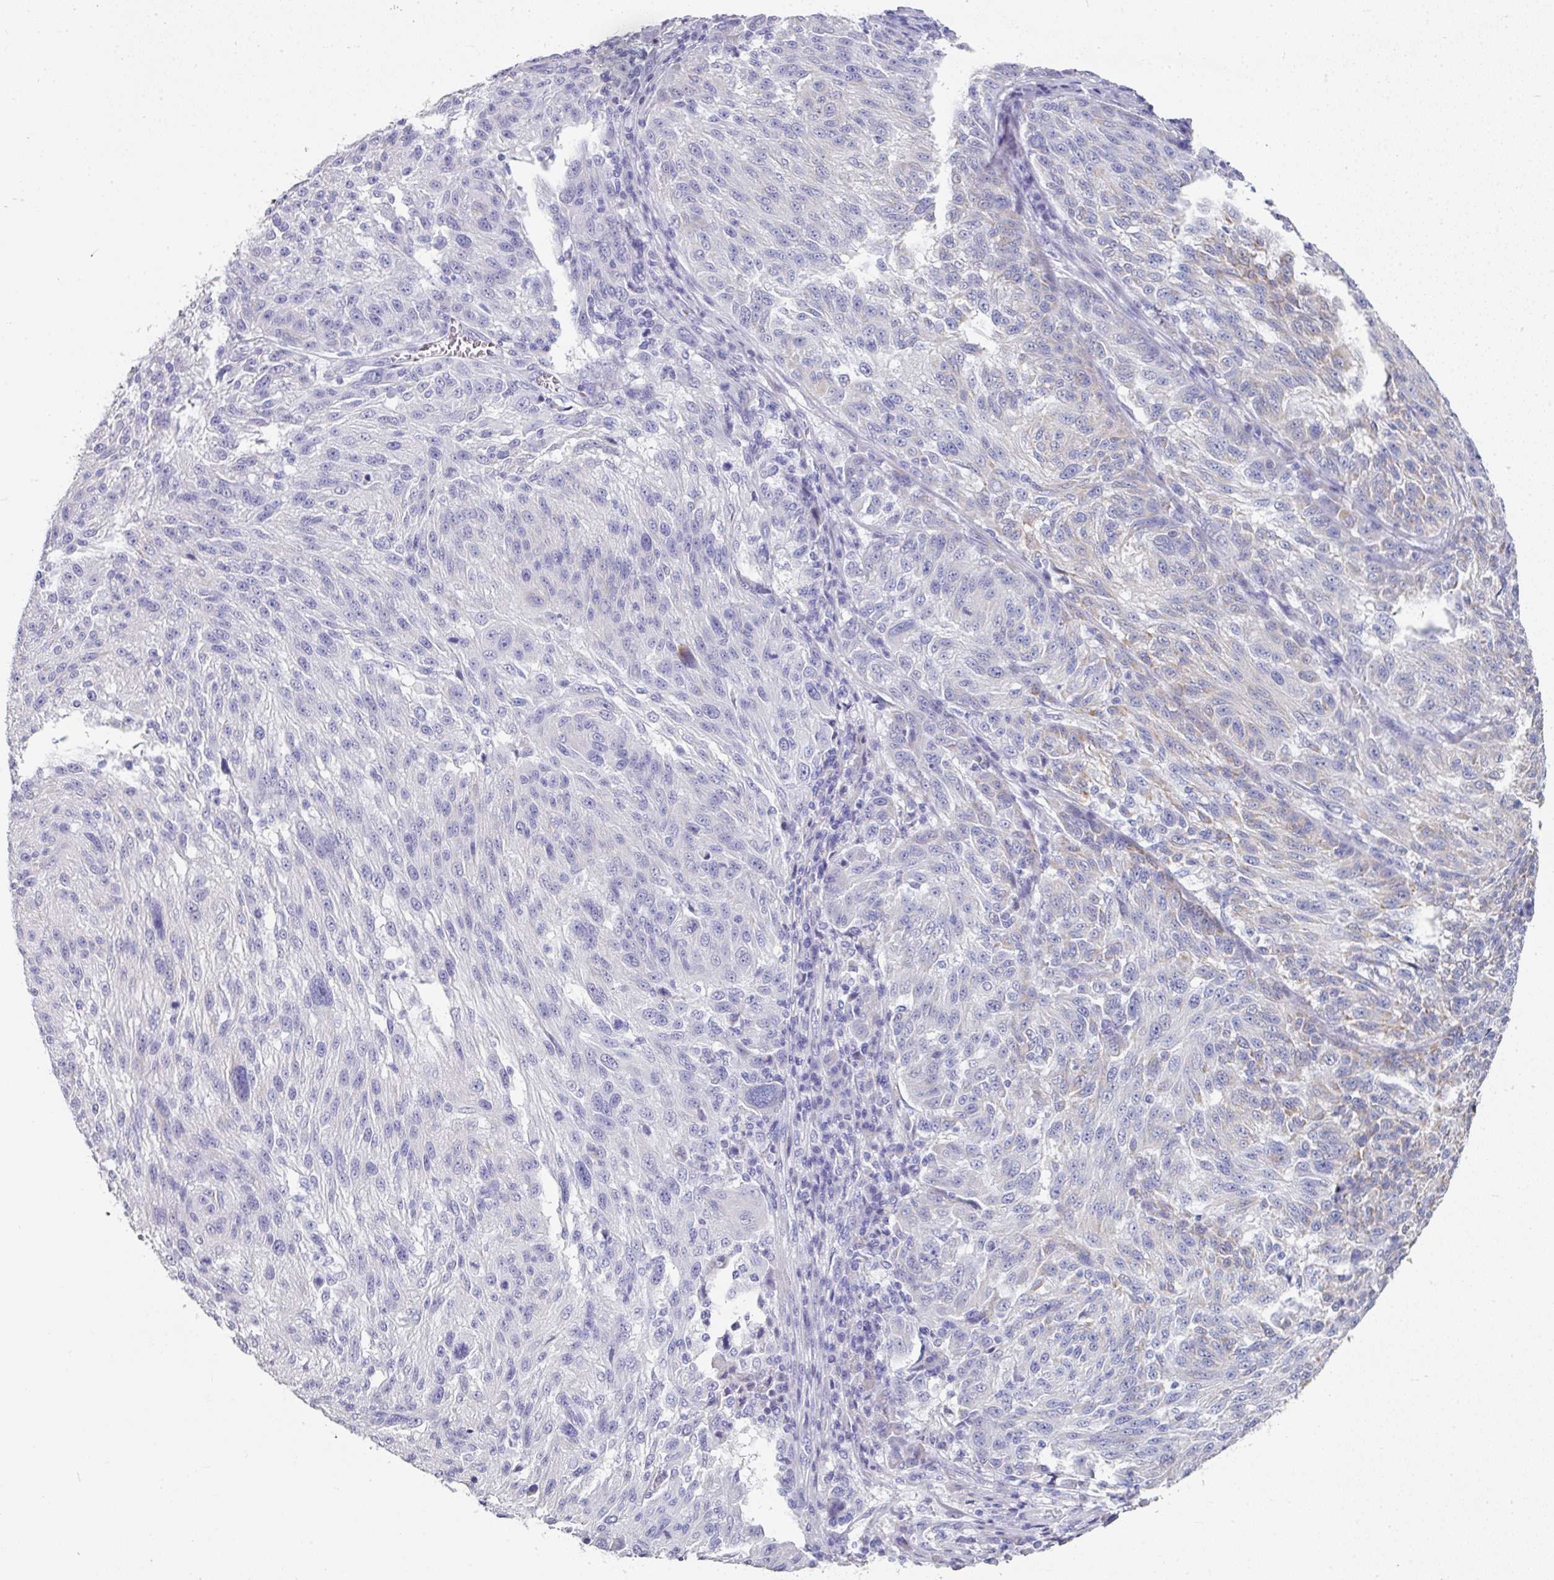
{"staining": {"intensity": "negative", "quantity": "none", "location": "none"}, "tissue": "melanoma", "cell_type": "Tumor cells", "image_type": "cancer", "snomed": [{"axis": "morphology", "description": "Malignant melanoma, NOS"}, {"axis": "topography", "description": "Skin"}], "caption": "A high-resolution image shows IHC staining of malignant melanoma, which reveals no significant positivity in tumor cells.", "gene": "SETBP1", "patient": {"sex": "male", "age": 53}}